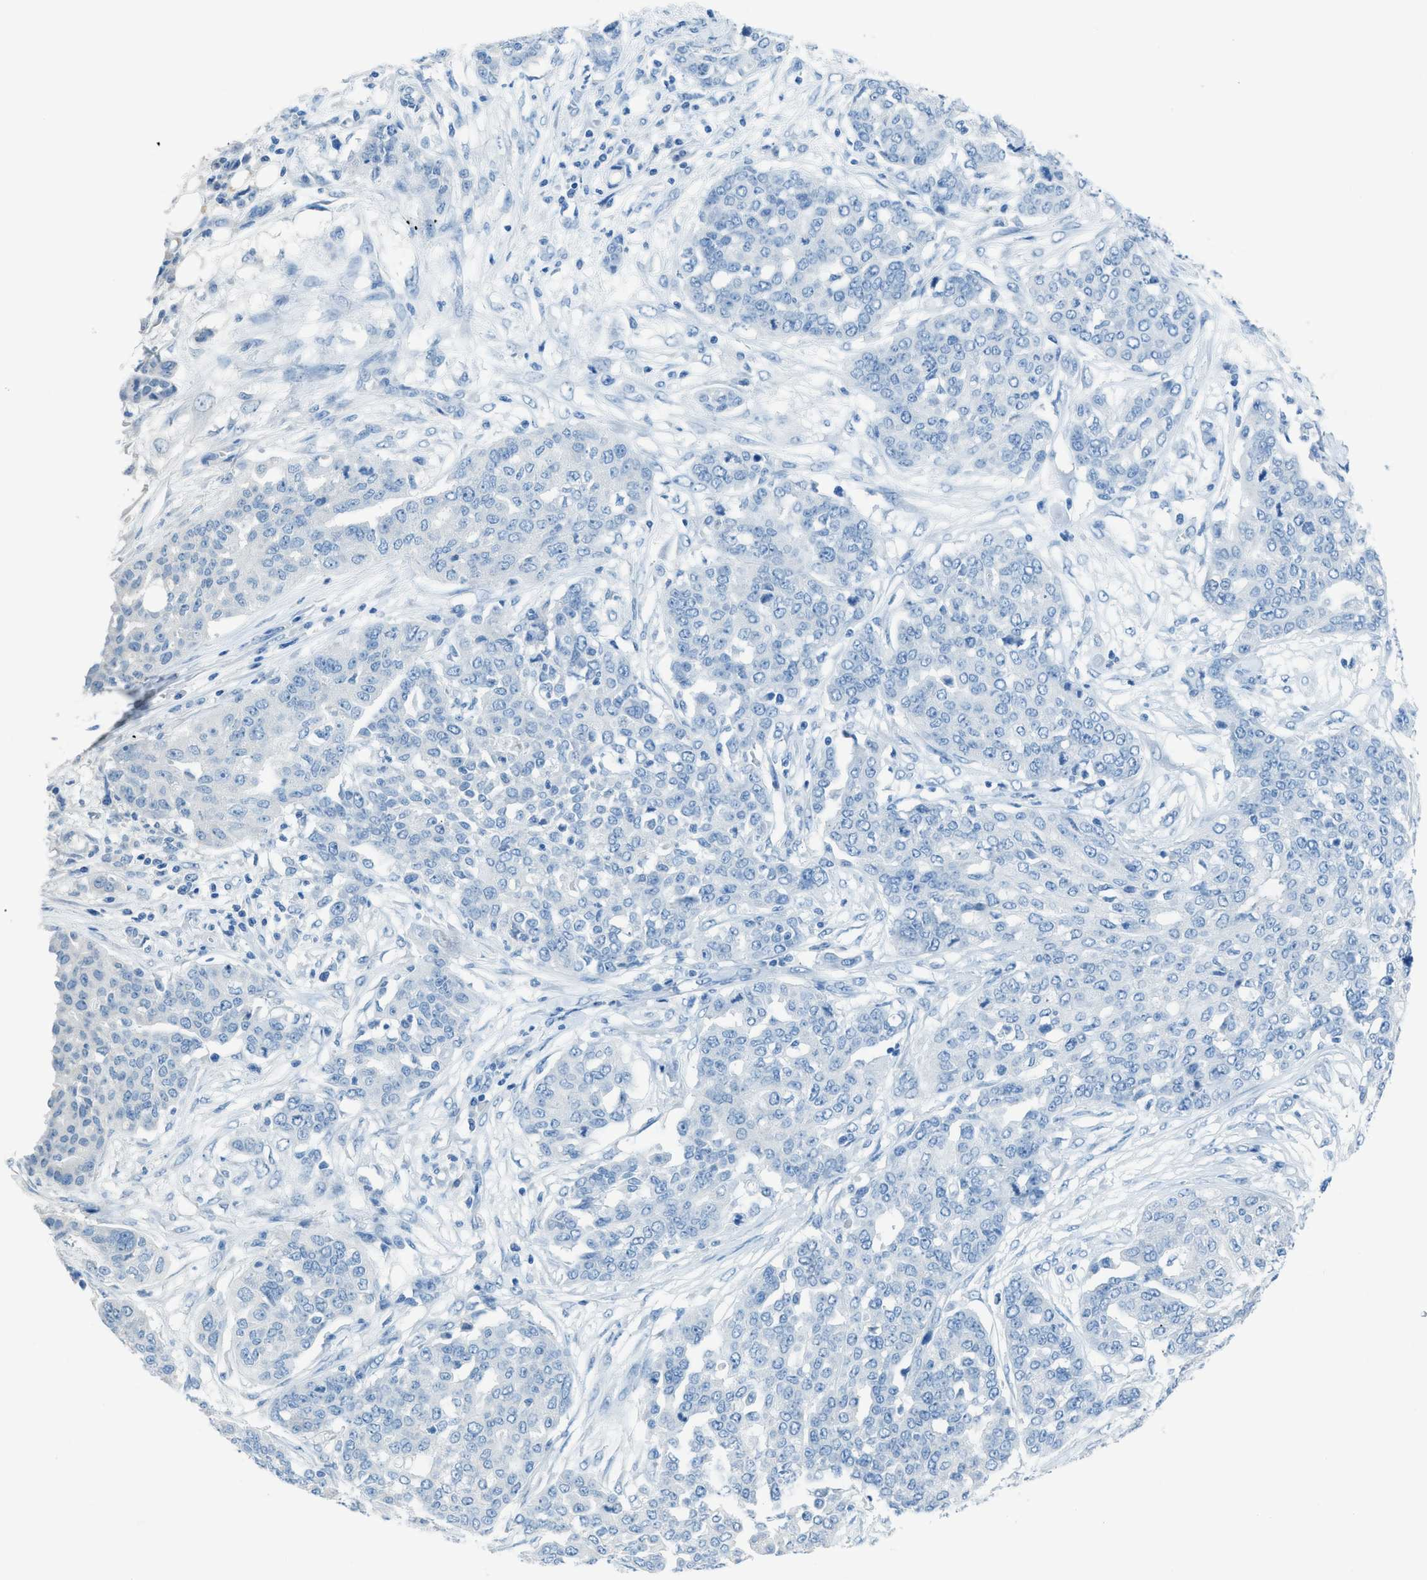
{"staining": {"intensity": "negative", "quantity": "none", "location": "none"}, "tissue": "ovarian cancer", "cell_type": "Tumor cells", "image_type": "cancer", "snomed": [{"axis": "morphology", "description": "Cystadenocarcinoma, serous, NOS"}, {"axis": "topography", "description": "Soft tissue"}, {"axis": "topography", "description": "Ovary"}], "caption": "A micrograph of human serous cystadenocarcinoma (ovarian) is negative for staining in tumor cells.", "gene": "ACAN", "patient": {"sex": "female", "age": 57}}